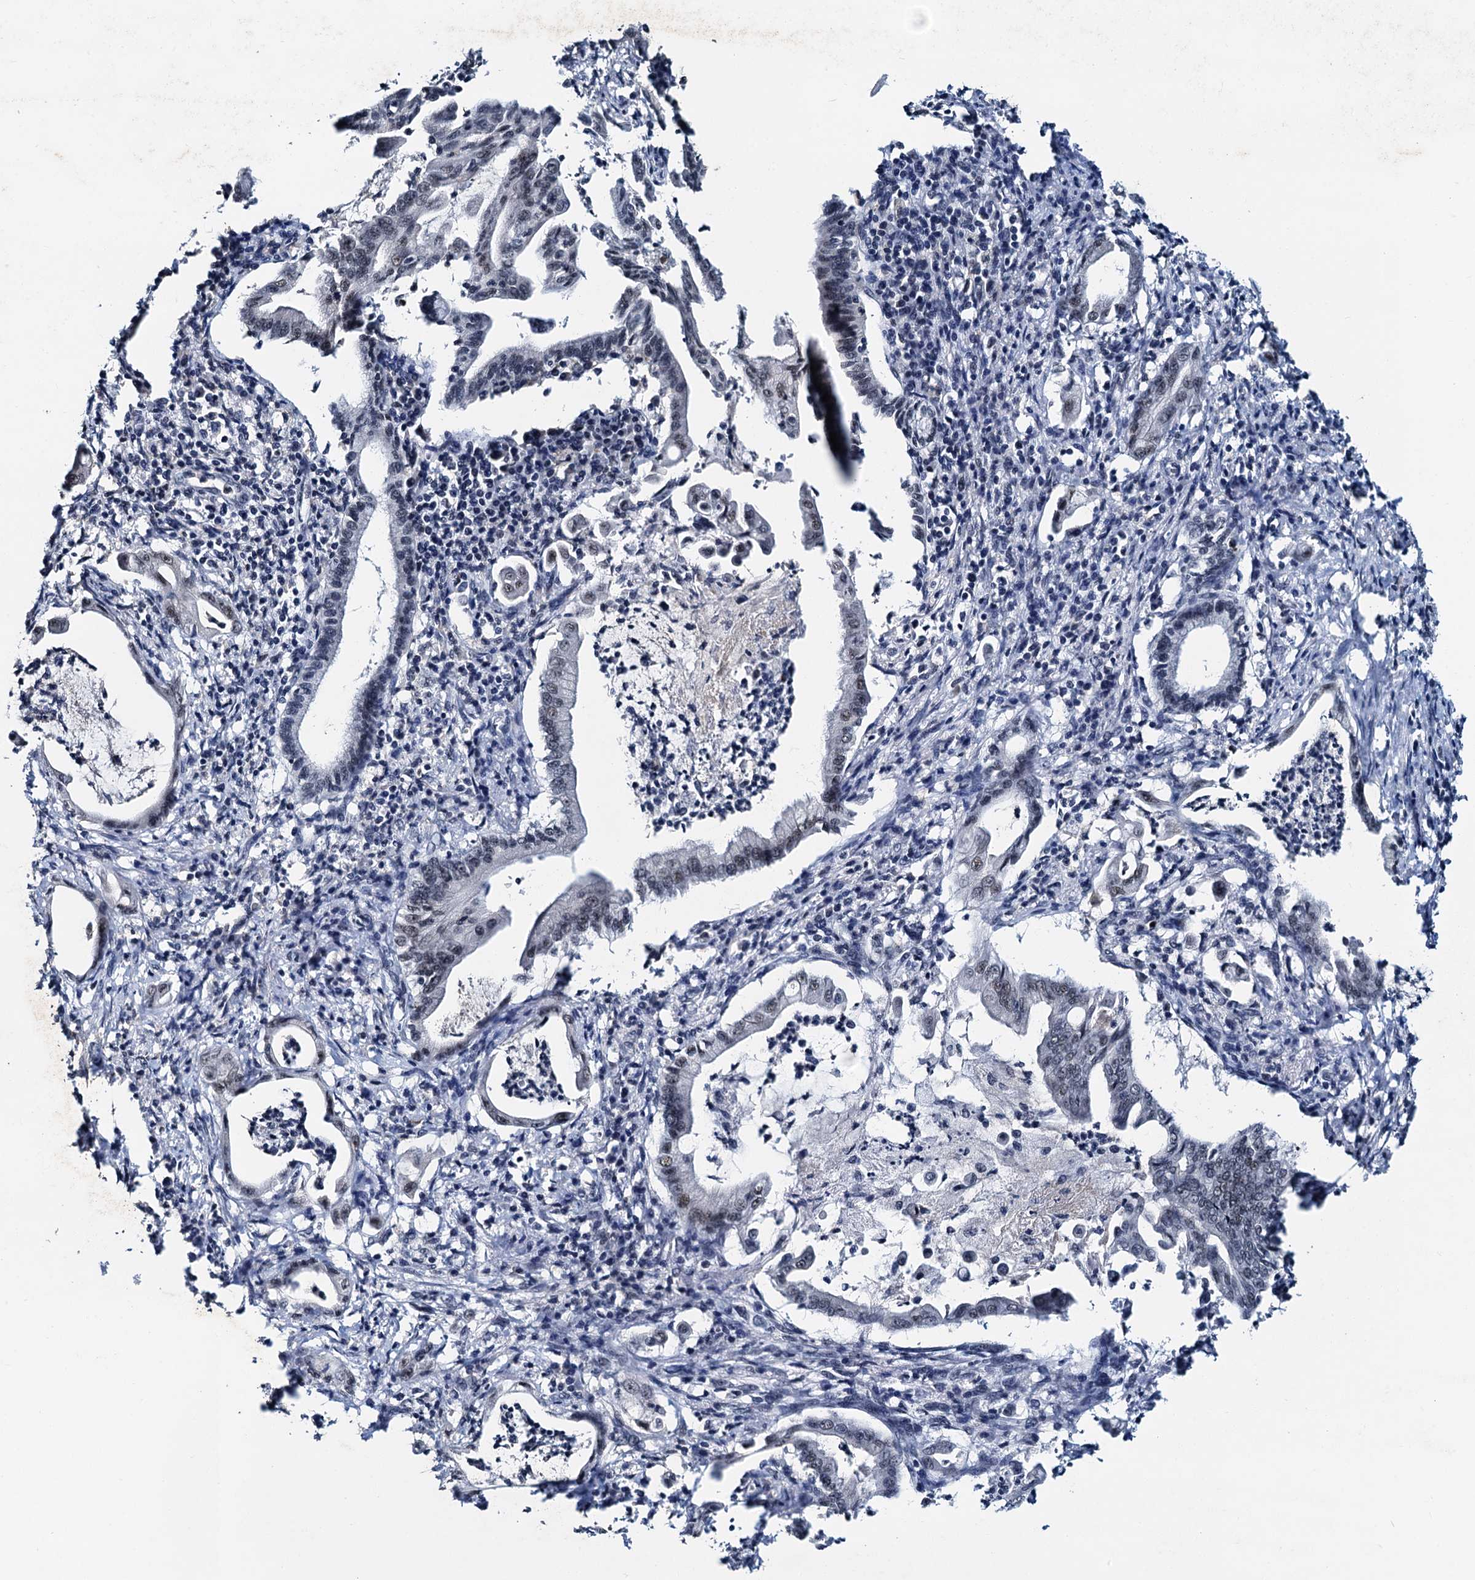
{"staining": {"intensity": "weak", "quantity": "25%-75%", "location": "nuclear"}, "tissue": "pancreatic cancer", "cell_type": "Tumor cells", "image_type": "cancer", "snomed": [{"axis": "morphology", "description": "Adenocarcinoma, NOS"}, {"axis": "topography", "description": "Pancreas"}], "caption": "Adenocarcinoma (pancreatic) was stained to show a protein in brown. There is low levels of weak nuclear expression in approximately 25%-75% of tumor cells.", "gene": "SNRPD1", "patient": {"sex": "female", "age": 55}}